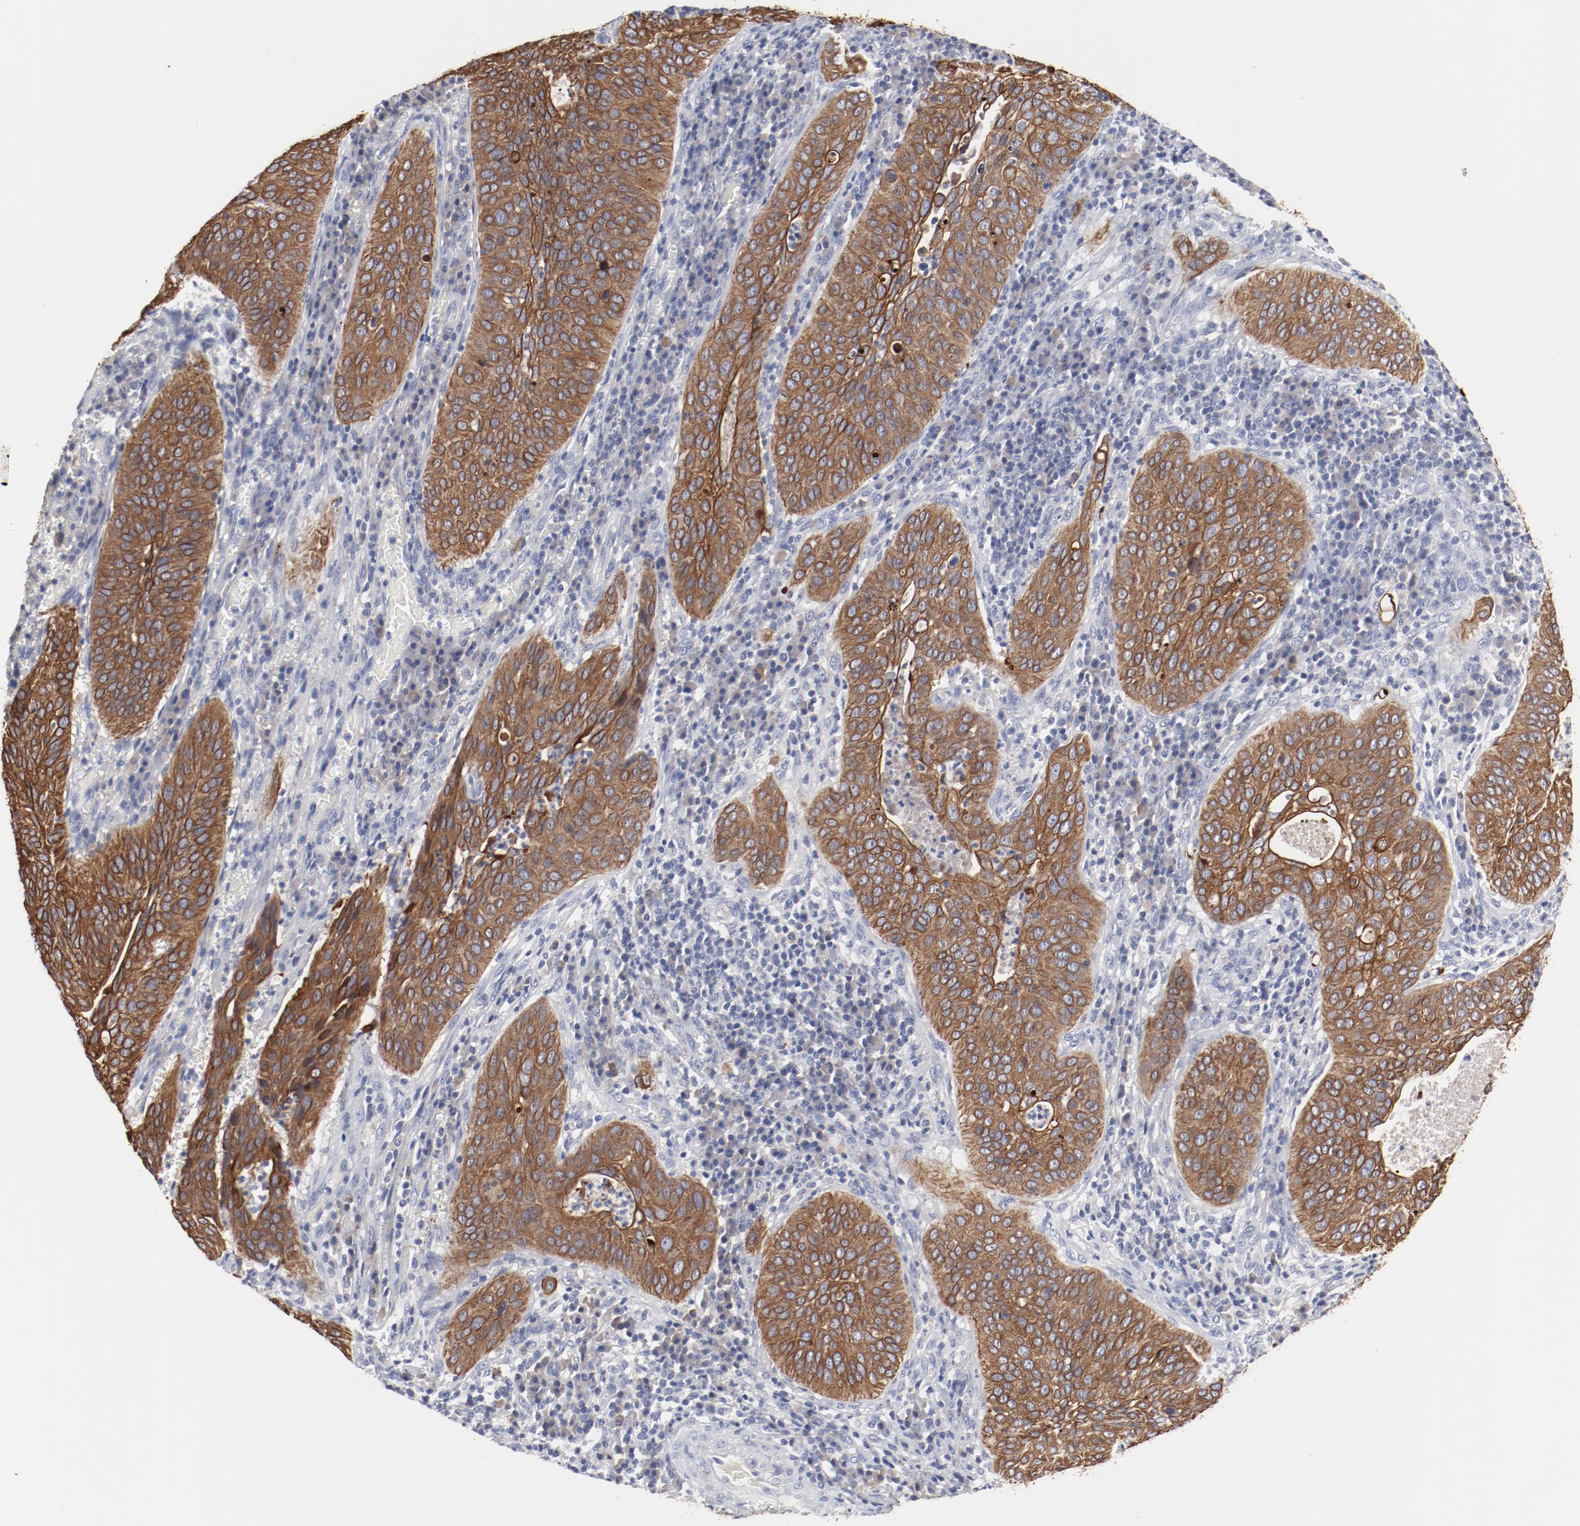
{"staining": {"intensity": "strong", "quantity": ">75%", "location": "cytoplasmic/membranous"}, "tissue": "cervical cancer", "cell_type": "Tumor cells", "image_type": "cancer", "snomed": [{"axis": "morphology", "description": "Squamous cell carcinoma, NOS"}, {"axis": "topography", "description": "Cervix"}], "caption": "Cervical cancer (squamous cell carcinoma) tissue shows strong cytoplasmic/membranous staining in approximately >75% of tumor cells", "gene": "TSPAN6", "patient": {"sex": "female", "age": 39}}